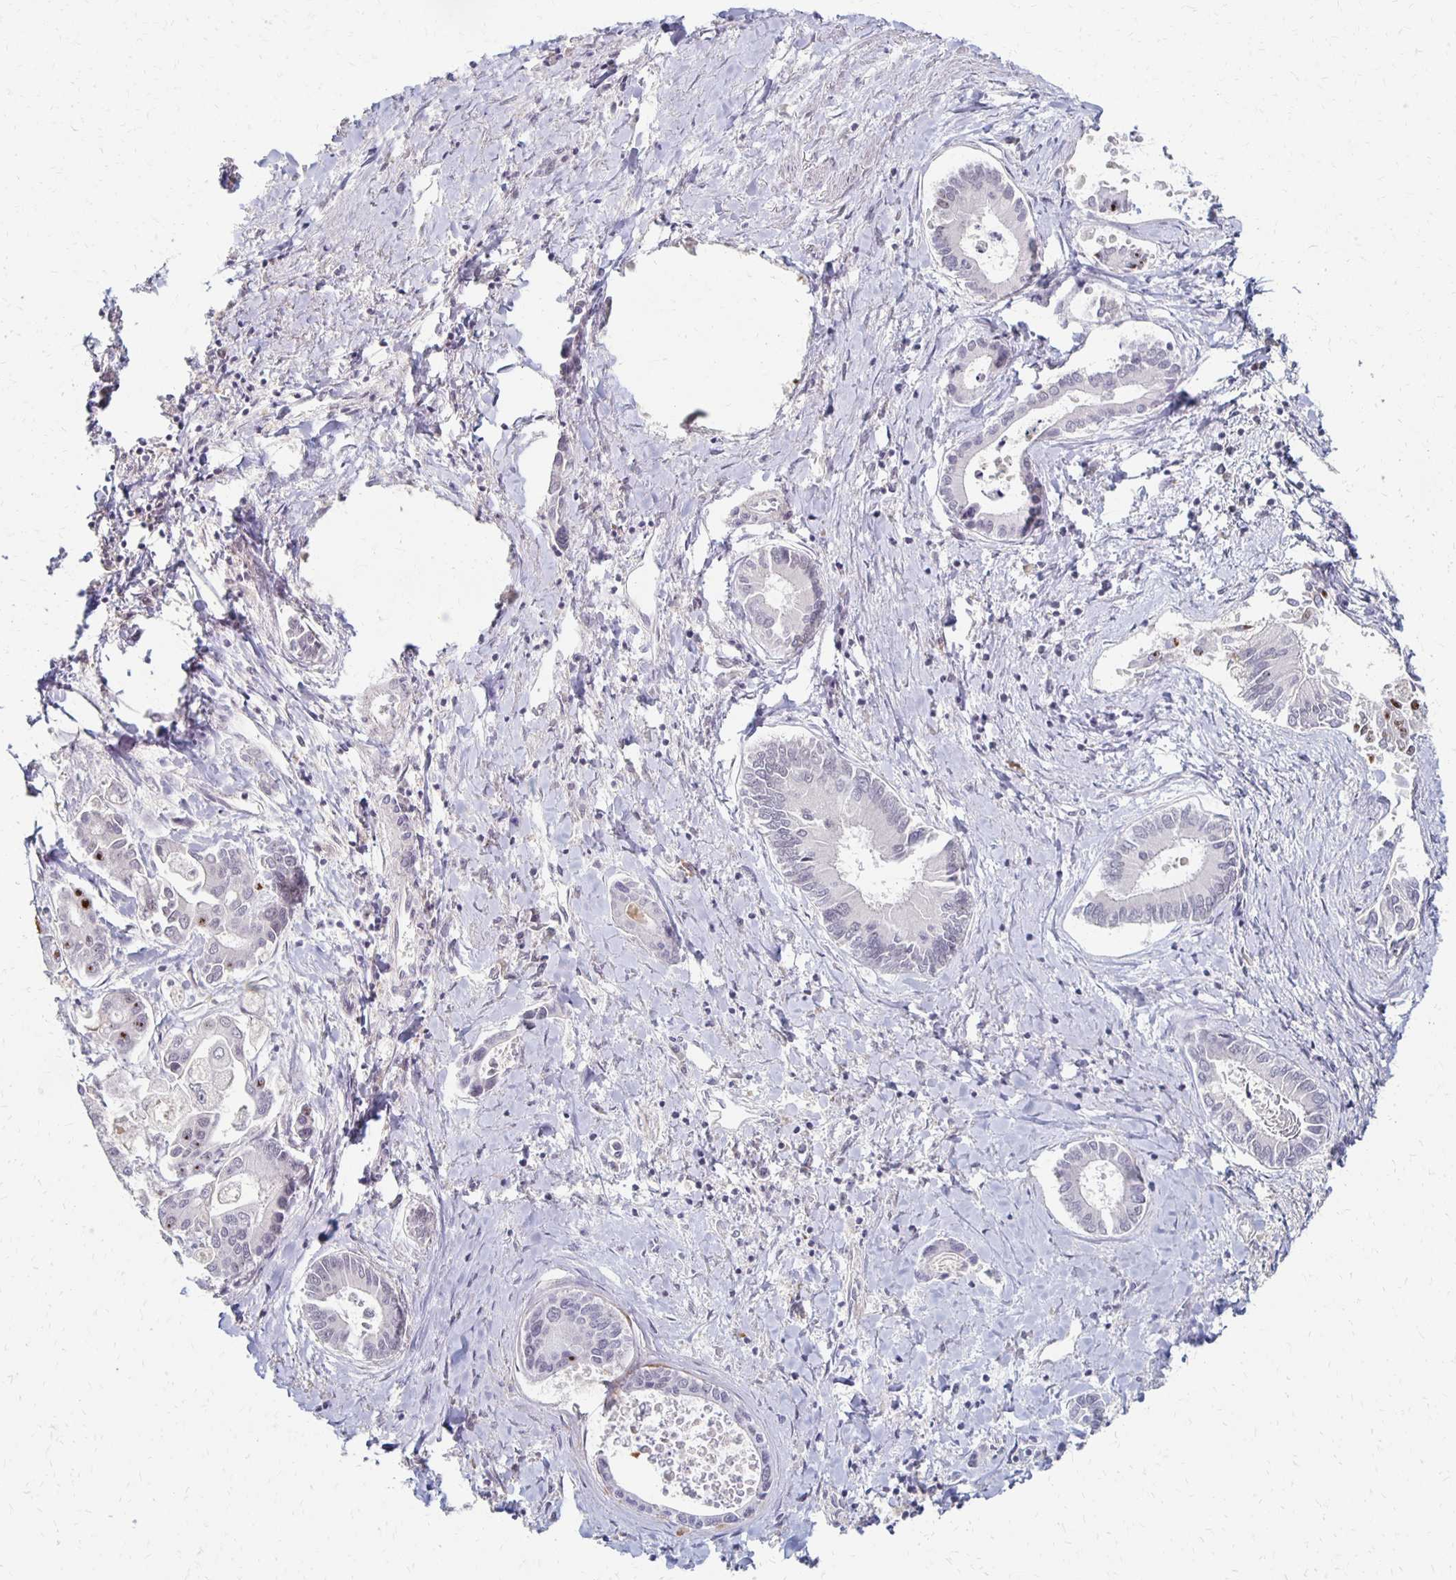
{"staining": {"intensity": "negative", "quantity": "none", "location": "none"}, "tissue": "liver cancer", "cell_type": "Tumor cells", "image_type": "cancer", "snomed": [{"axis": "morphology", "description": "Cholangiocarcinoma"}, {"axis": "topography", "description": "Liver"}], "caption": "Liver cancer (cholangiocarcinoma) was stained to show a protein in brown. There is no significant staining in tumor cells.", "gene": "PRKCB", "patient": {"sex": "male", "age": 66}}